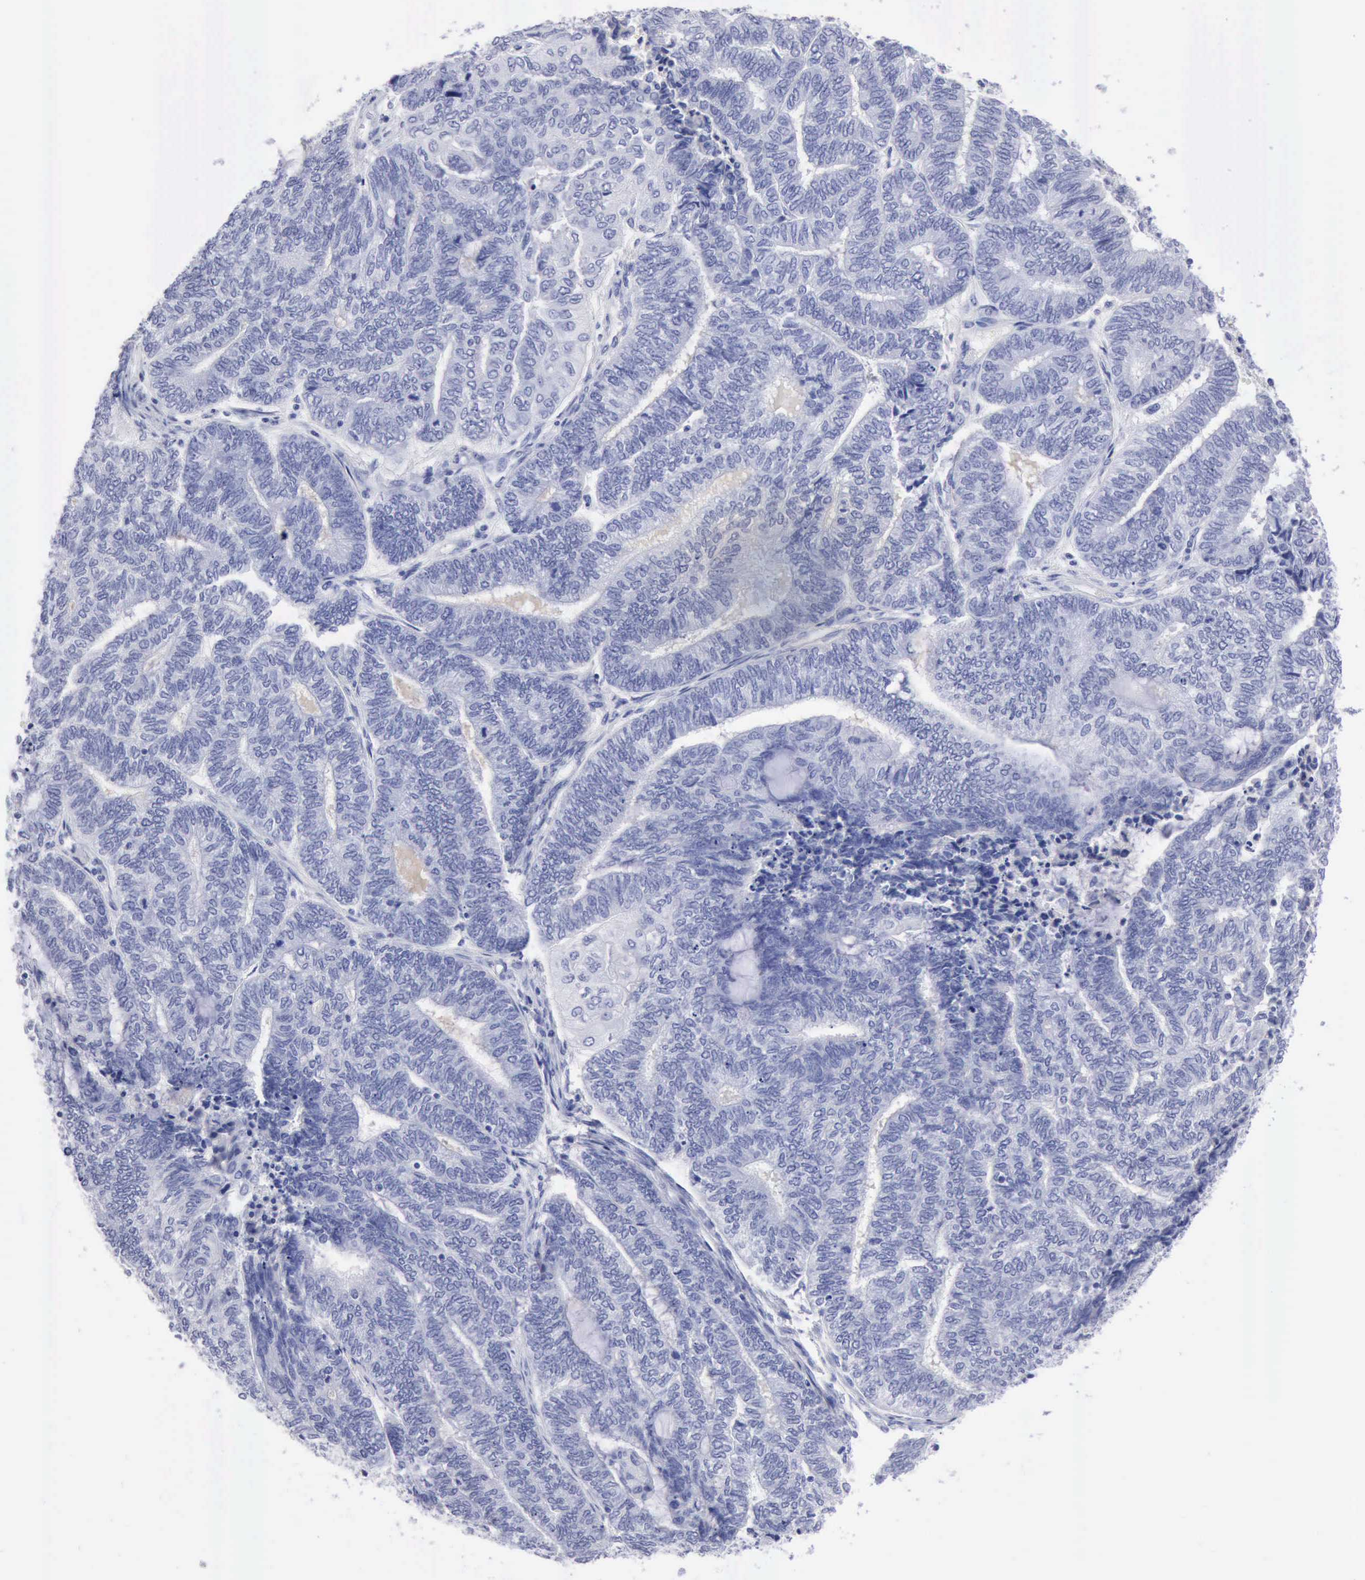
{"staining": {"intensity": "negative", "quantity": "none", "location": "none"}, "tissue": "endometrial cancer", "cell_type": "Tumor cells", "image_type": "cancer", "snomed": [{"axis": "morphology", "description": "Adenocarcinoma, NOS"}, {"axis": "topography", "description": "Uterus"}, {"axis": "topography", "description": "Endometrium"}], "caption": "Tumor cells are negative for protein expression in human endometrial cancer (adenocarcinoma).", "gene": "CYP19A1", "patient": {"sex": "female", "age": 70}}